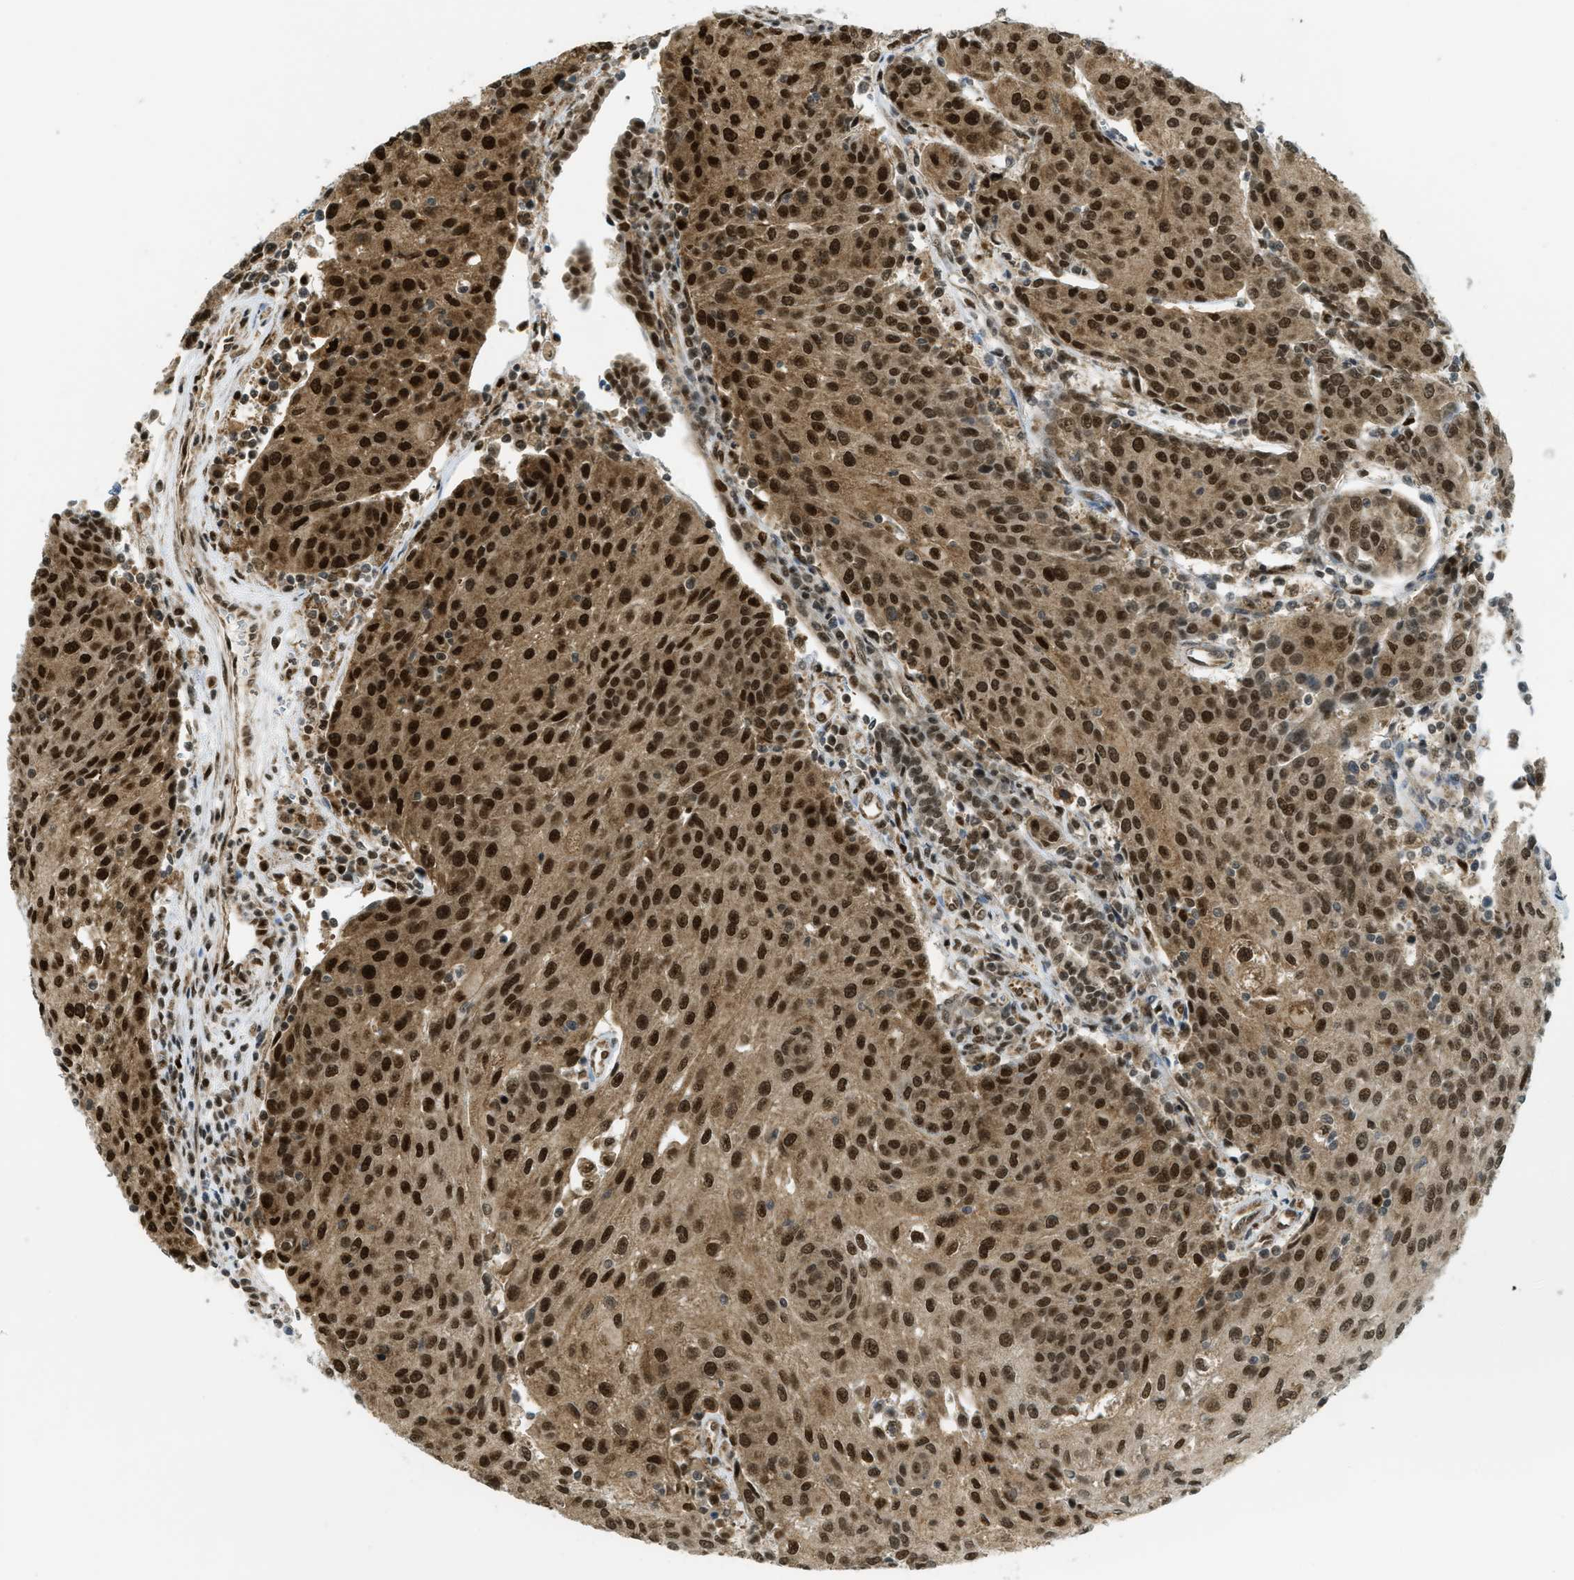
{"staining": {"intensity": "strong", "quantity": ">75%", "location": "cytoplasmic/membranous,nuclear"}, "tissue": "urothelial cancer", "cell_type": "Tumor cells", "image_type": "cancer", "snomed": [{"axis": "morphology", "description": "Urothelial carcinoma, High grade"}, {"axis": "topography", "description": "Urinary bladder"}], "caption": "This image reveals IHC staining of urothelial cancer, with high strong cytoplasmic/membranous and nuclear positivity in approximately >75% of tumor cells.", "gene": "TNPO1", "patient": {"sex": "female", "age": 85}}